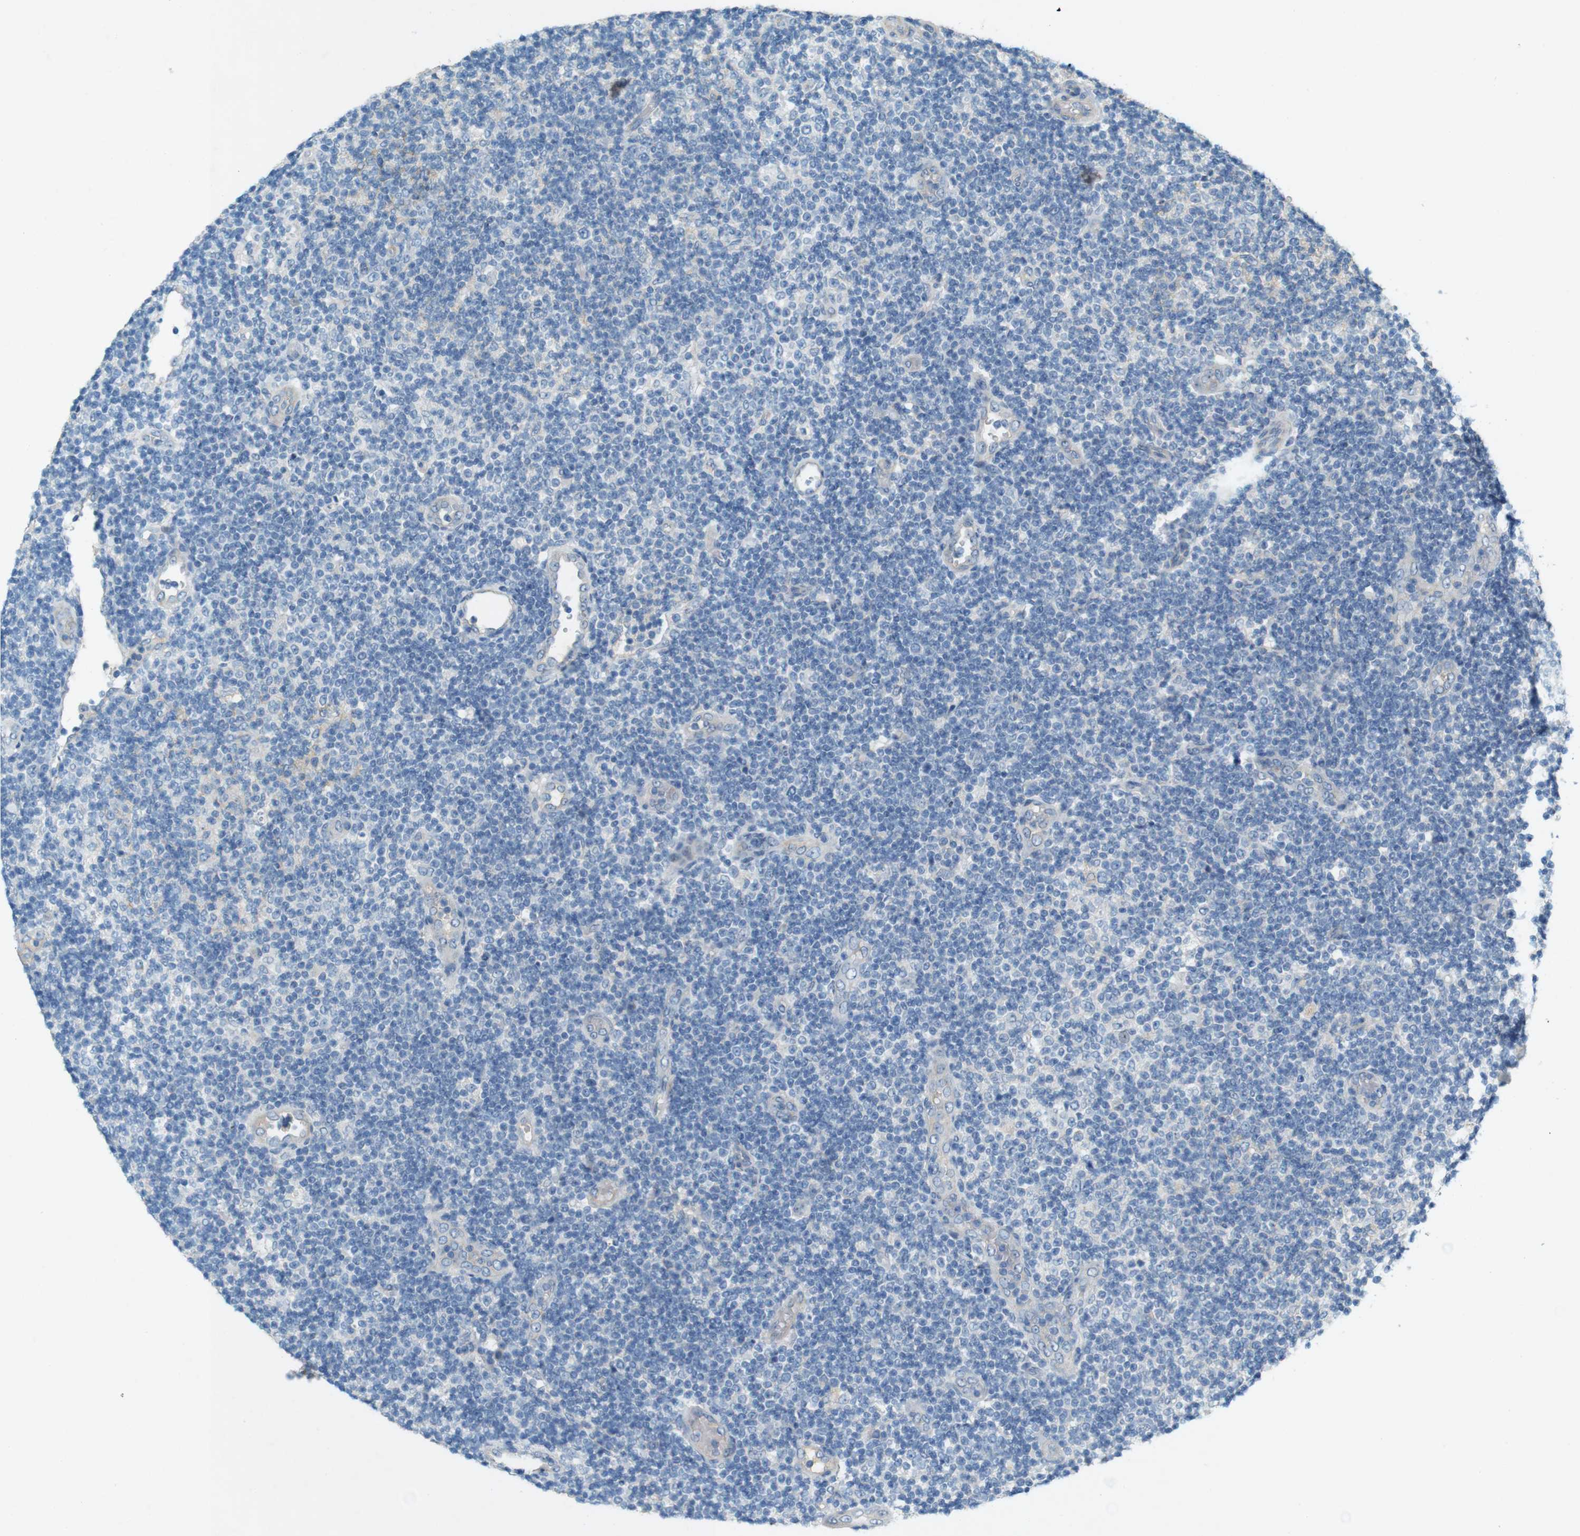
{"staining": {"intensity": "negative", "quantity": "none", "location": "none"}, "tissue": "lymphoma", "cell_type": "Tumor cells", "image_type": "cancer", "snomed": [{"axis": "morphology", "description": "Malignant lymphoma, non-Hodgkin's type, Low grade"}, {"axis": "topography", "description": "Lymph node"}], "caption": "This is an immunohistochemistry micrograph of lymphoma. There is no positivity in tumor cells.", "gene": "PVR", "patient": {"sex": "male", "age": 83}}